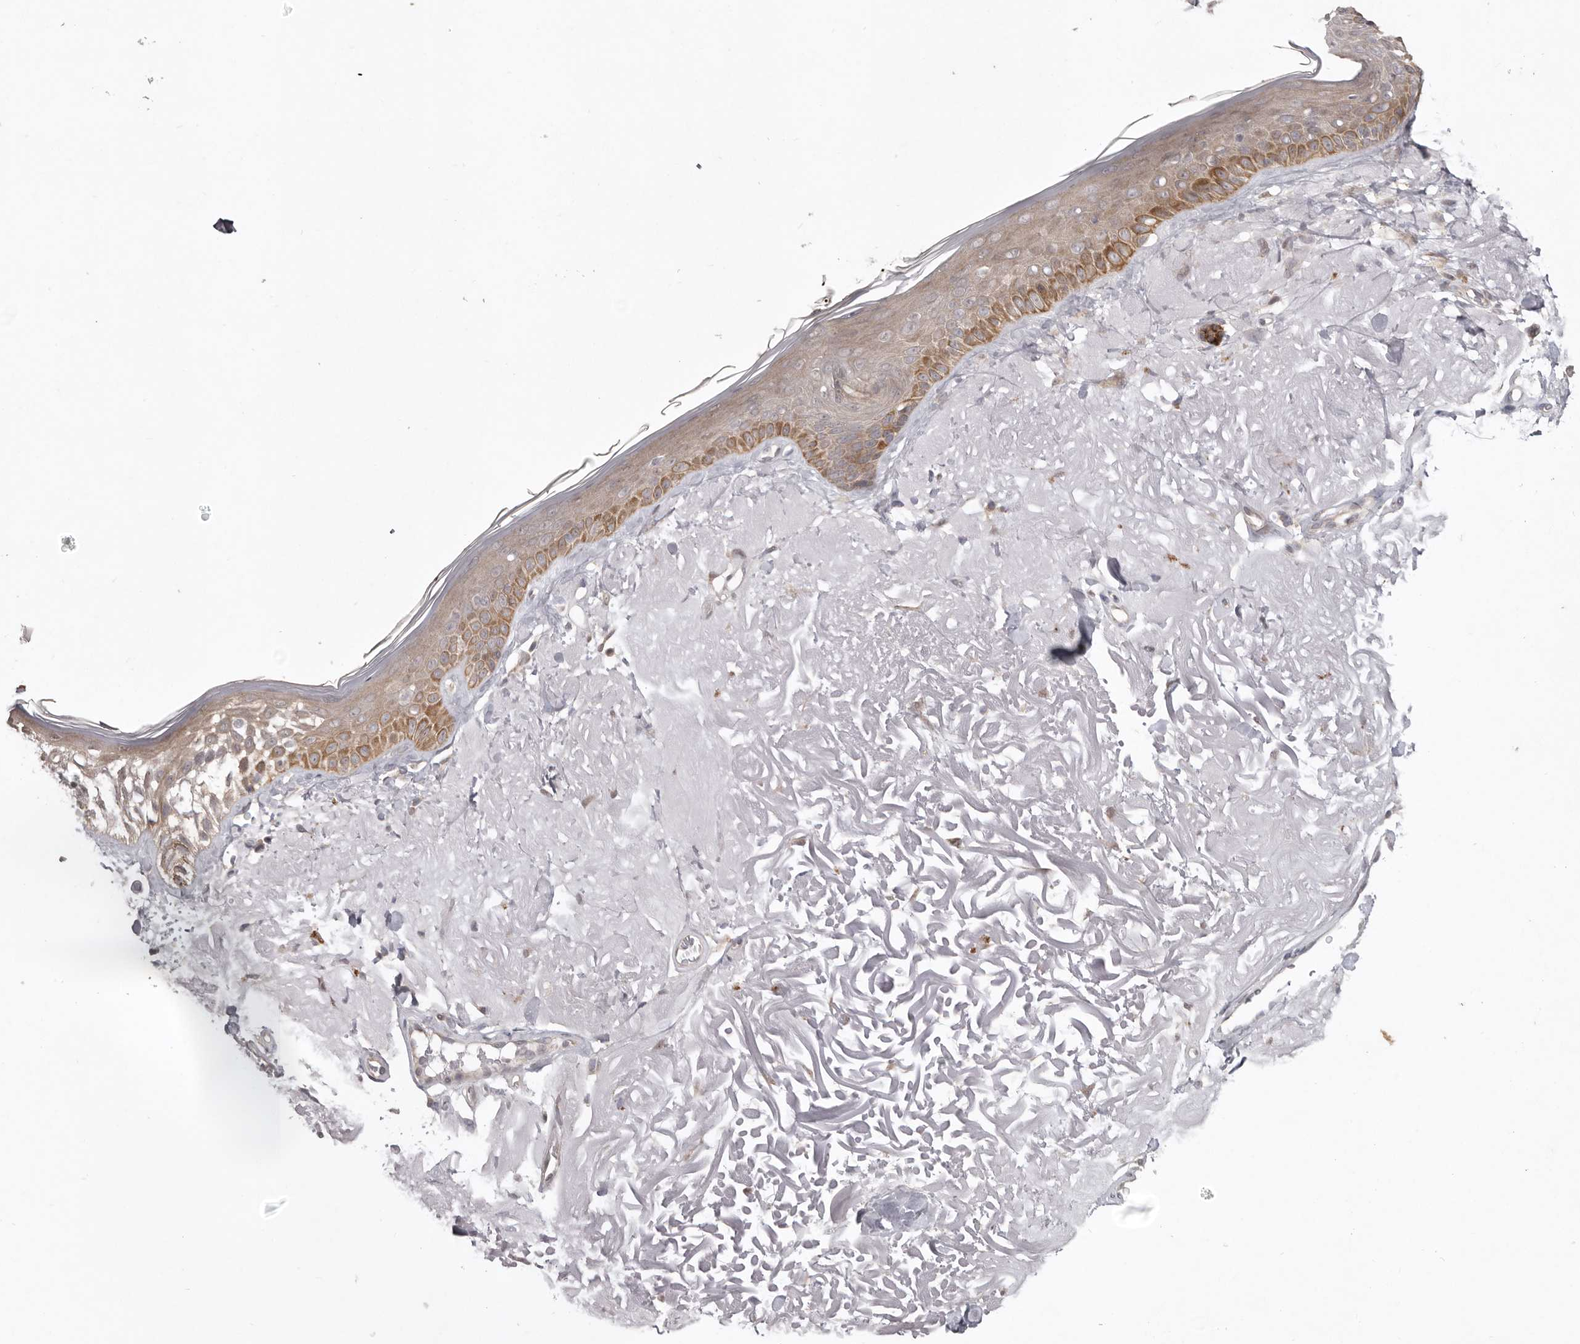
{"staining": {"intensity": "negative", "quantity": "none", "location": "none"}, "tissue": "skin", "cell_type": "Fibroblasts", "image_type": "normal", "snomed": [{"axis": "morphology", "description": "Normal tissue, NOS"}, {"axis": "topography", "description": "Skin"}, {"axis": "topography", "description": "Skeletal muscle"}], "caption": "High magnification brightfield microscopy of normal skin stained with DAB (3,3'-diaminobenzidine) (brown) and counterstained with hematoxylin (blue): fibroblasts show no significant positivity. (Brightfield microscopy of DAB (3,3'-diaminobenzidine) immunohistochemistry at high magnification).", "gene": "NSUN4", "patient": {"sex": "male", "age": 83}}